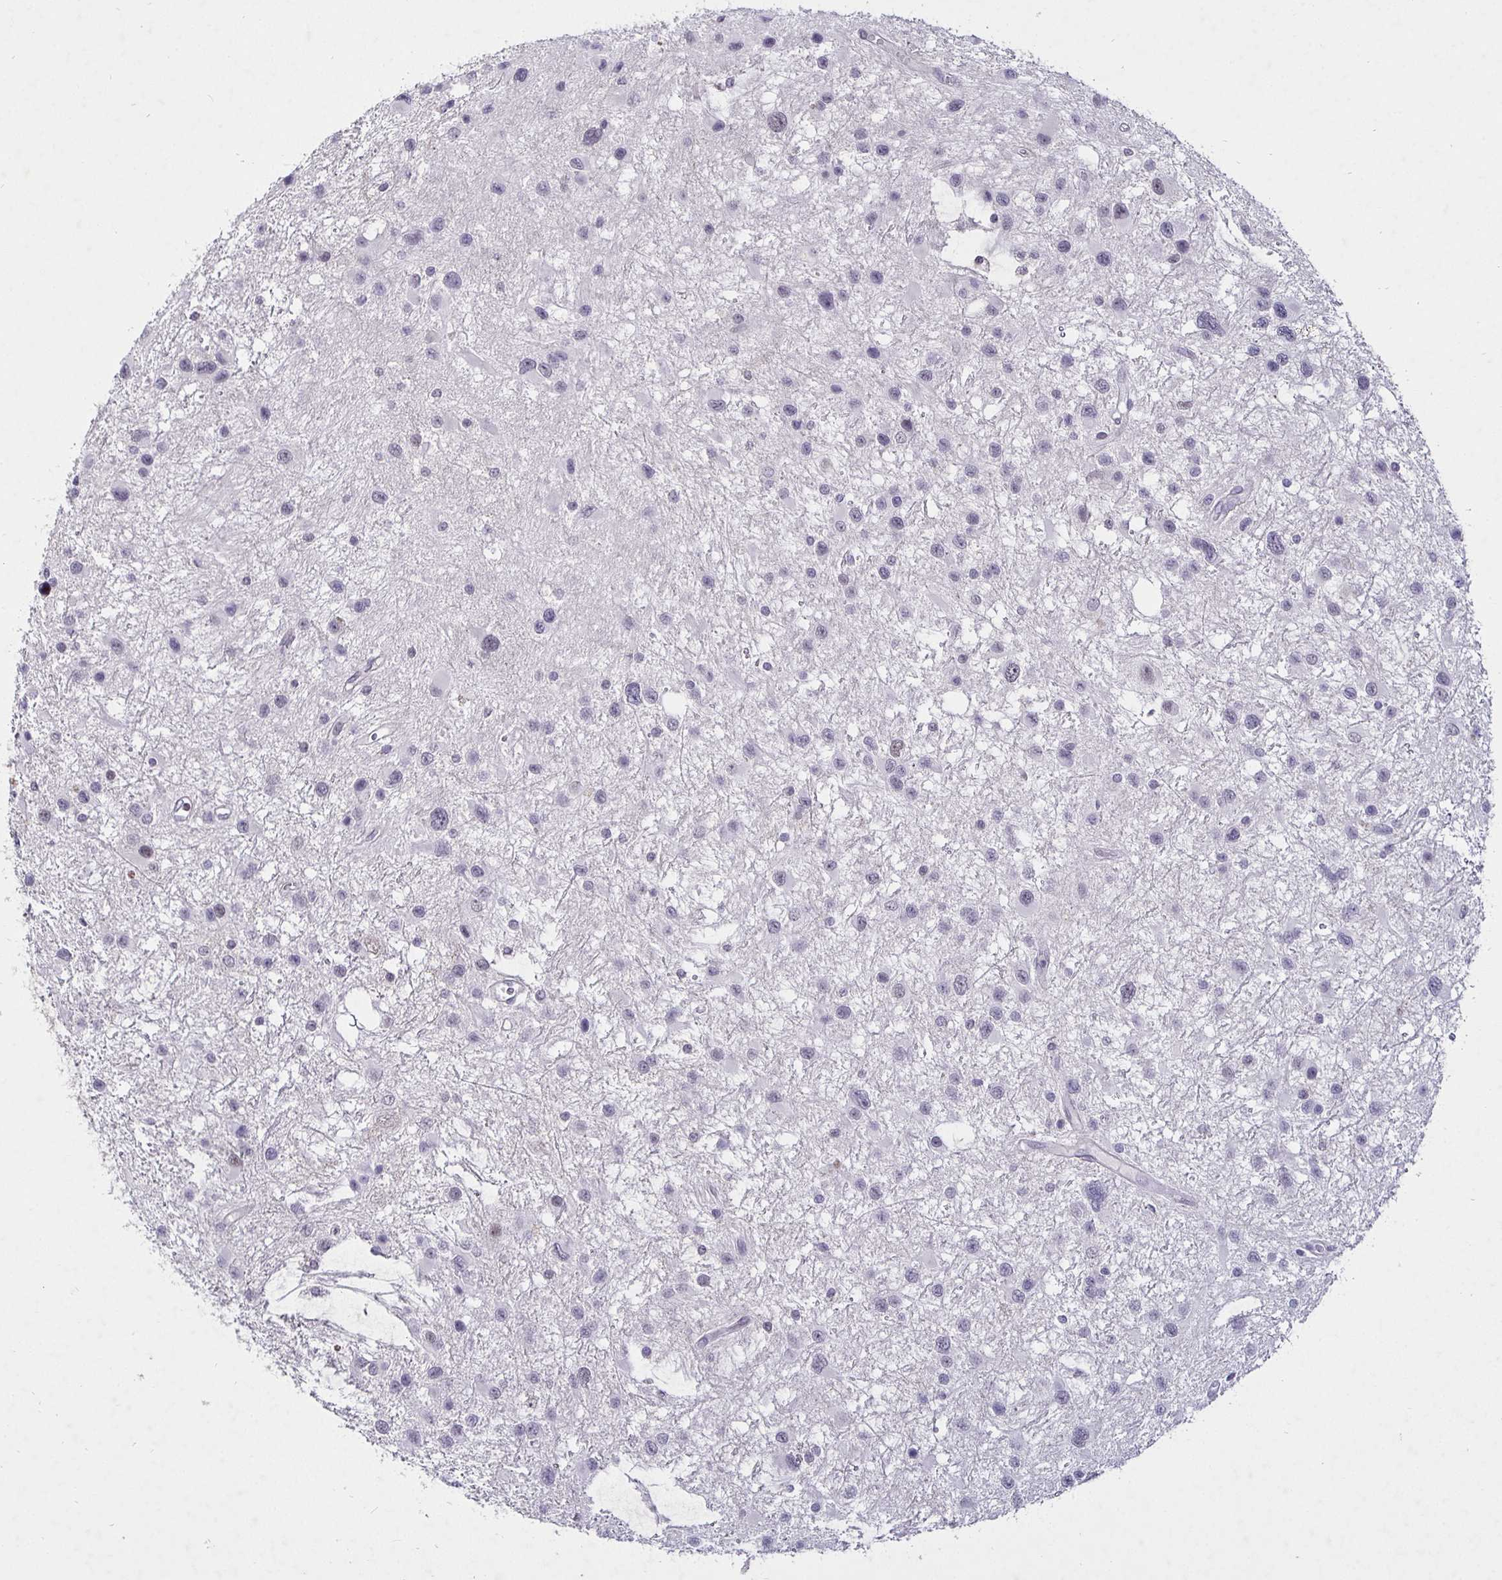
{"staining": {"intensity": "negative", "quantity": "none", "location": "none"}, "tissue": "glioma", "cell_type": "Tumor cells", "image_type": "cancer", "snomed": [{"axis": "morphology", "description": "Glioma, malignant, Low grade"}, {"axis": "topography", "description": "Brain"}], "caption": "Immunohistochemistry micrograph of neoplastic tissue: low-grade glioma (malignant) stained with DAB (3,3'-diaminobenzidine) reveals no significant protein staining in tumor cells.", "gene": "MLH1", "patient": {"sex": "female", "age": 32}}